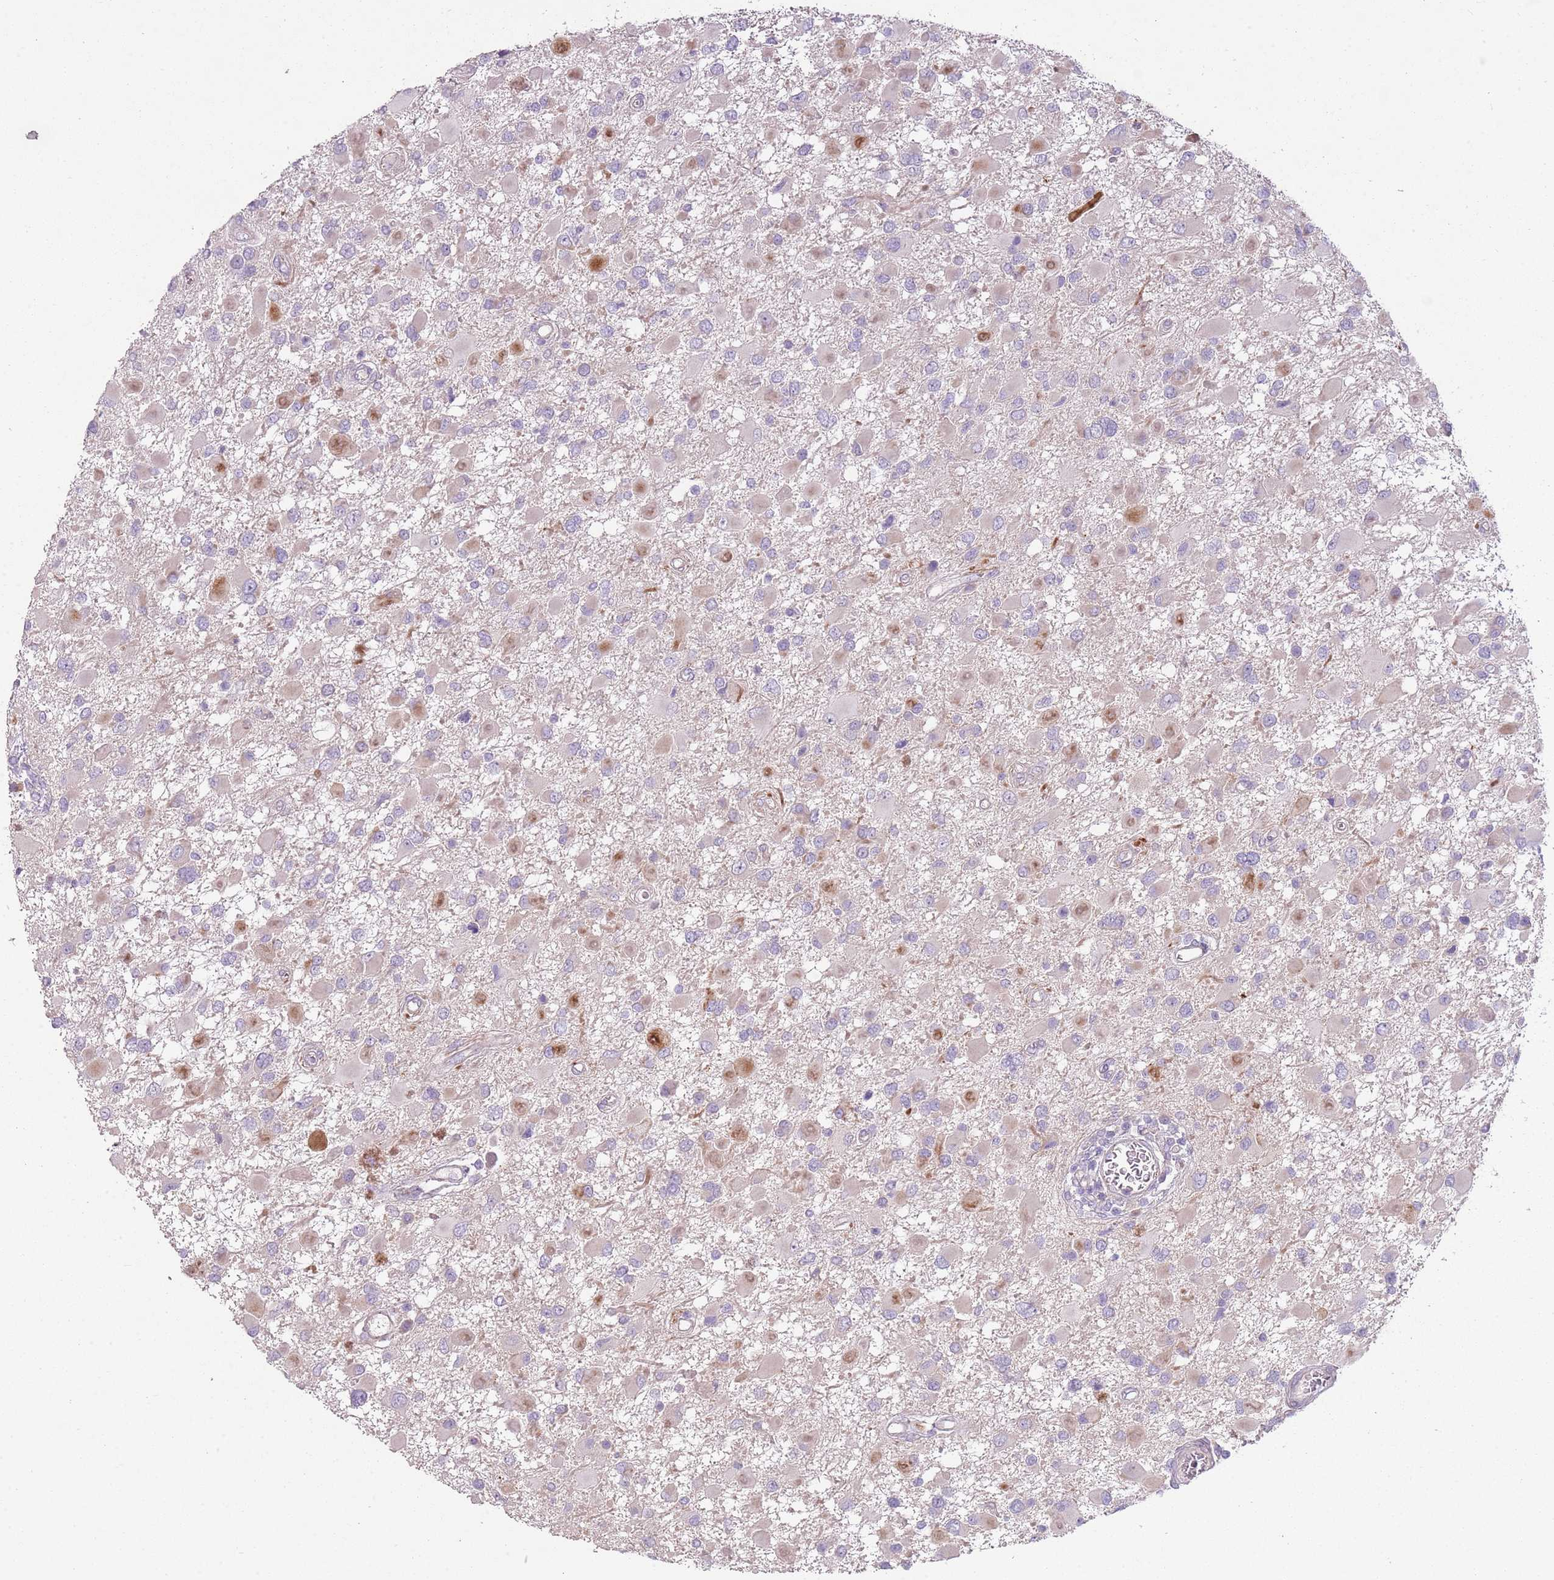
{"staining": {"intensity": "weak", "quantity": "<25%", "location": "cytoplasmic/membranous"}, "tissue": "glioma", "cell_type": "Tumor cells", "image_type": "cancer", "snomed": [{"axis": "morphology", "description": "Glioma, malignant, High grade"}, {"axis": "topography", "description": "Brain"}], "caption": "Tumor cells show no significant protein expression in malignant glioma (high-grade).", "gene": "ZNF583", "patient": {"sex": "male", "age": 53}}